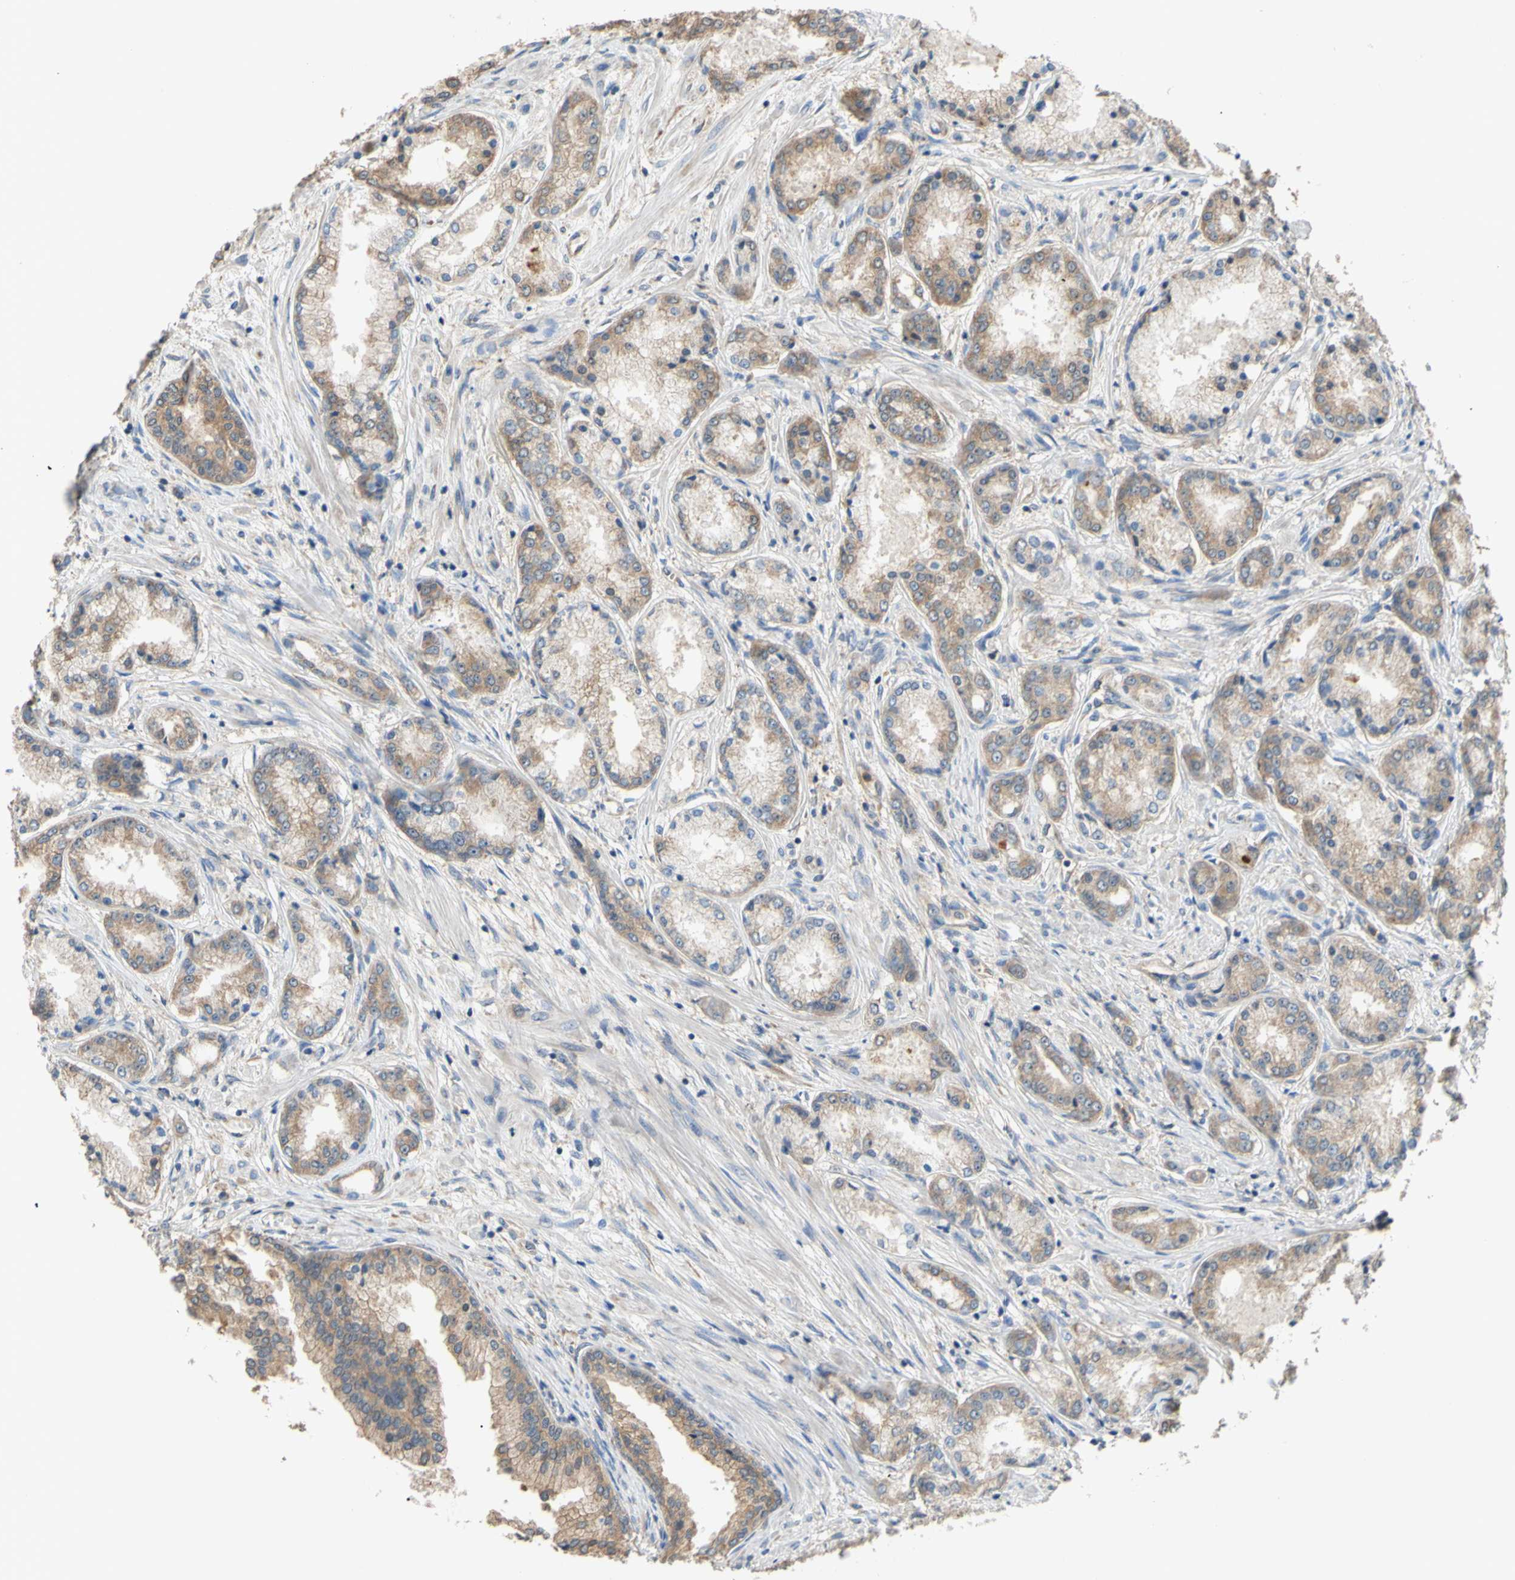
{"staining": {"intensity": "weak", "quantity": "25%-75%", "location": "cytoplasmic/membranous"}, "tissue": "prostate cancer", "cell_type": "Tumor cells", "image_type": "cancer", "snomed": [{"axis": "morphology", "description": "Adenocarcinoma, High grade"}, {"axis": "topography", "description": "Prostate"}], "caption": "Tumor cells show low levels of weak cytoplasmic/membranous positivity in about 25%-75% of cells in human prostate high-grade adenocarcinoma.", "gene": "CTTN", "patient": {"sex": "male", "age": 59}}